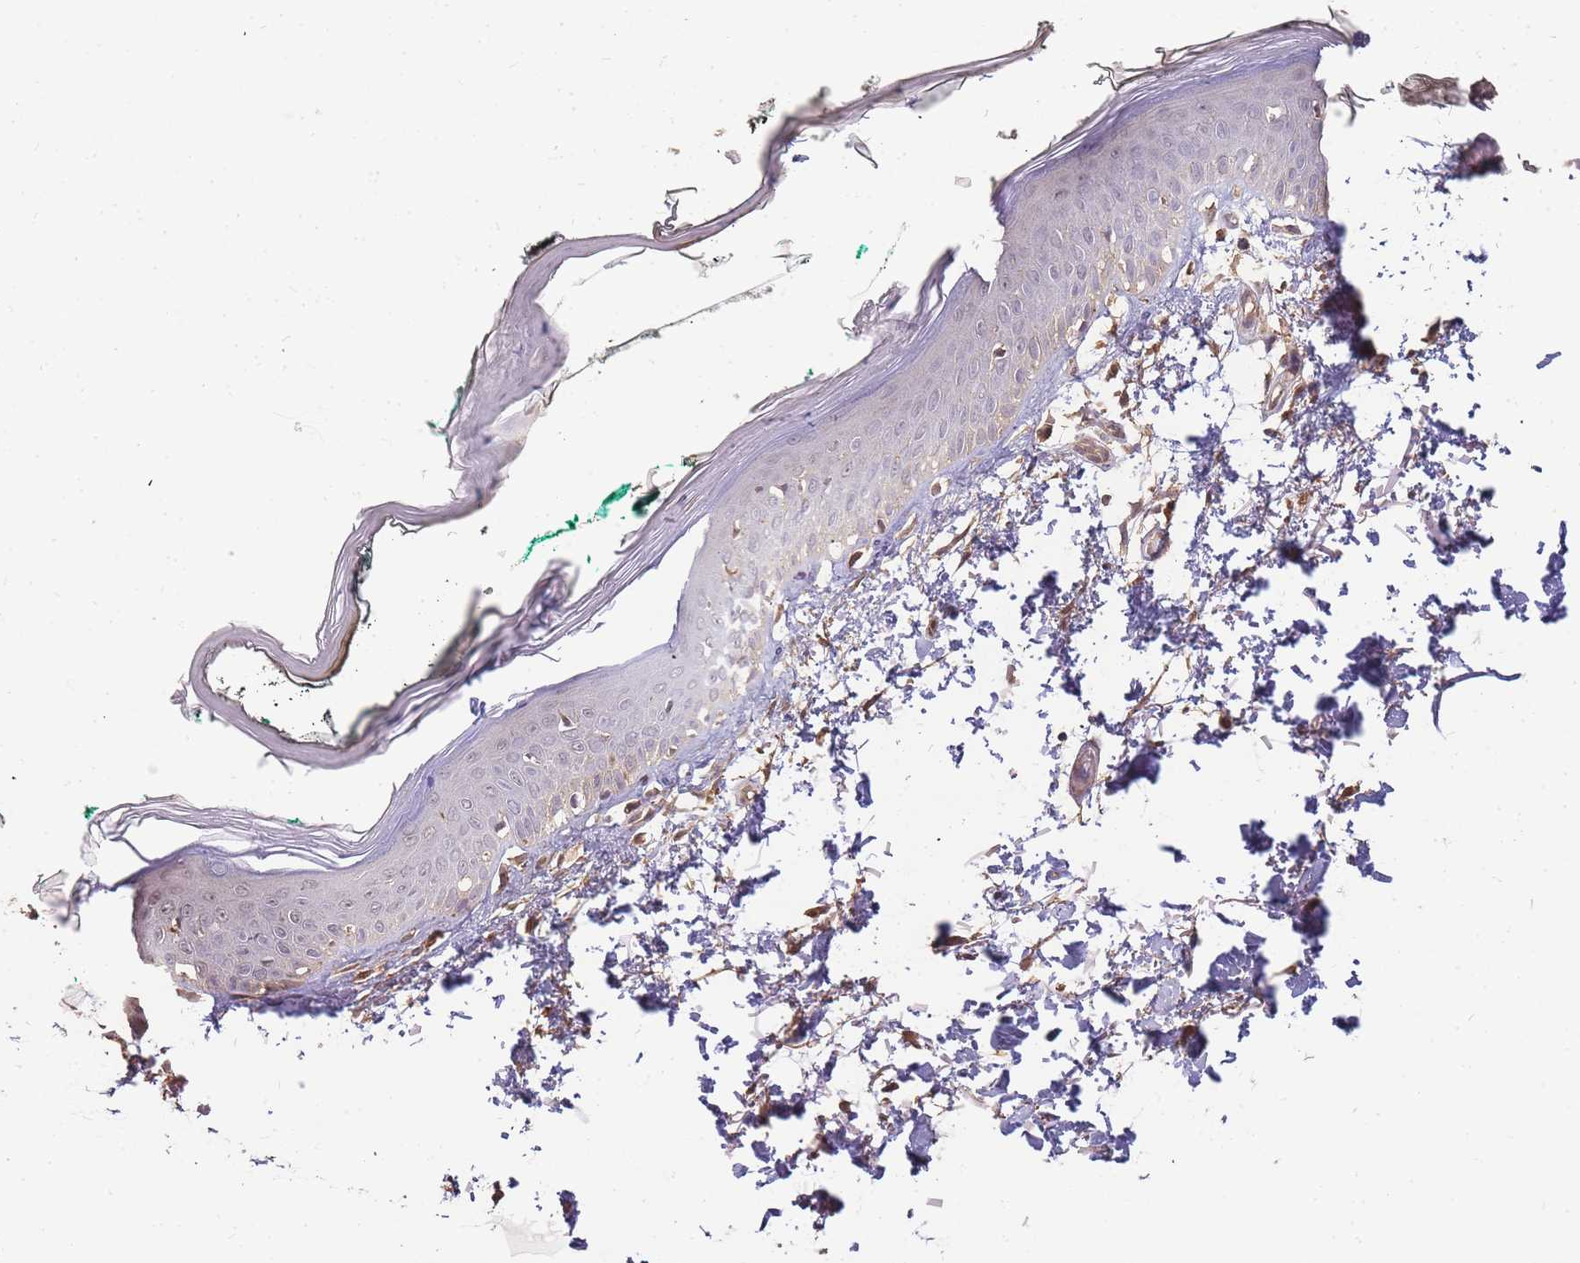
{"staining": {"intensity": "moderate", "quantity": ">75%", "location": "cytoplasmic/membranous,nuclear"}, "tissue": "skin", "cell_type": "Fibroblasts", "image_type": "normal", "snomed": [{"axis": "morphology", "description": "Normal tissue, NOS"}, {"axis": "topography", "description": "Skin"}], "caption": "IHC image of benign skin stained for a protein (brown), which shows medium levels of moderate cytoplasmic/membranous,nuclear staining in approximately >75% of fibroblasts.", "gene": "CDKN2AIPNL", "patient": {"sex": "male", "age": 62}}